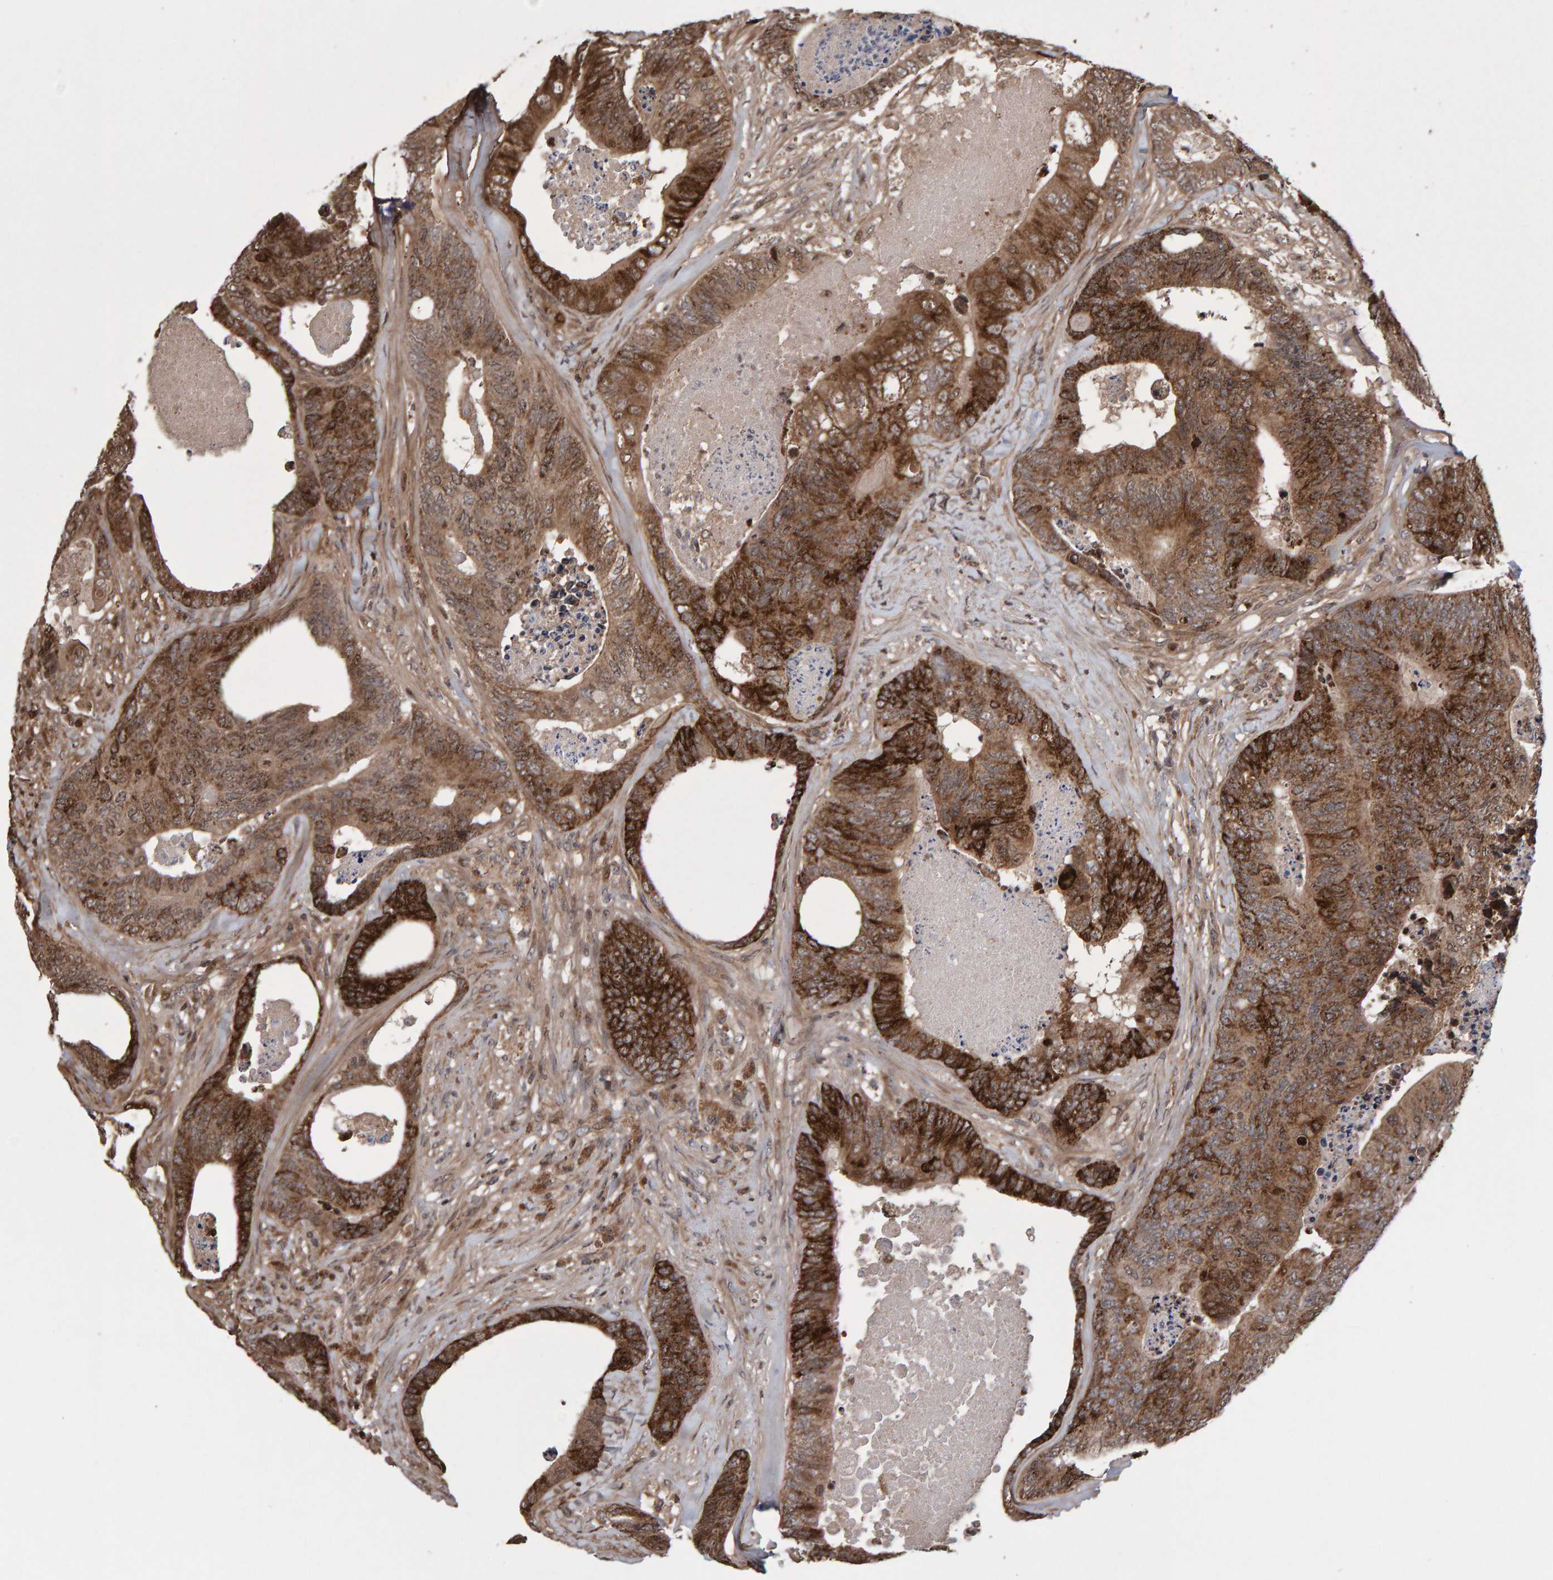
{"staining": {"intensity": "strong", "quantity": ">75%", "location": "cytoplasmic/membranous"}, "tissue": "colorectal cancer", "cell_type": "Tumor cells", "image_type": "cancer", "snomed": [{"axis": "morphology", "description": "Adenocarcinoma, NOS"}, {"axis": "topography", "description": "Colon"}], "caption": "Human colorectal cancer stained for a protein (brown) exhibits strong cytoplasmic/membranous positive positivity in about >75% of tumor cells.", "gene": "PECR", "patient": {"sex": "female", "age": 67}}